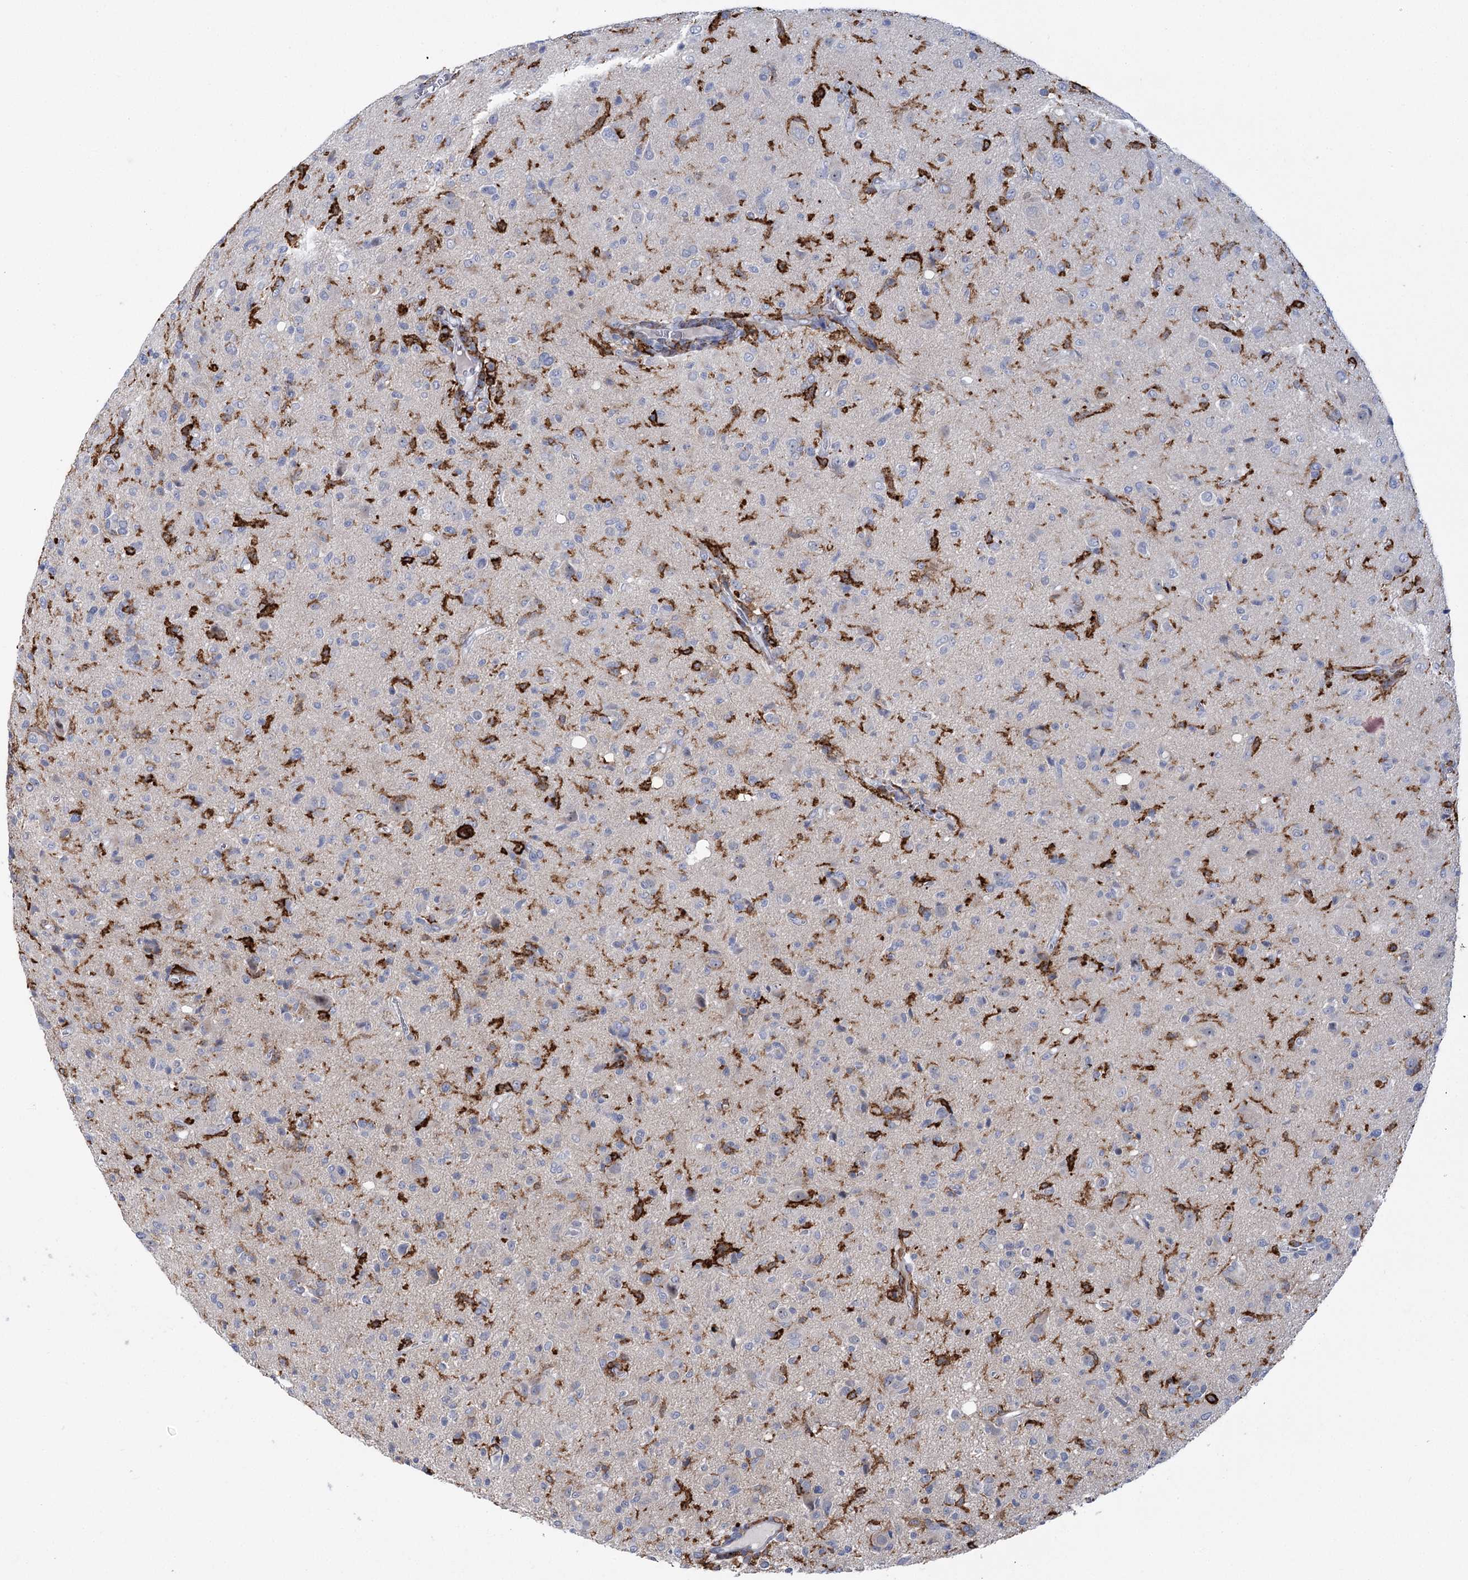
{"staining": {"intensity": "negative", "quantity": "none", "location": "none"}, "tissue": "glioma", "cell_type": "Tumor cells", "image_type": "cancer", "snomed": [{"axis": "morphology", "description": "Glioma, malignant, High grade"}, {"axis": "topography", "description": "Brain"}], "caption": "Immunohistochemistry (IHC) micrograph of human glioma stained for a protein (brown), which displays no positivity in tumor cells.", "gene": "PIWIL4", "patient": {"sex": "female", "age": 57}}